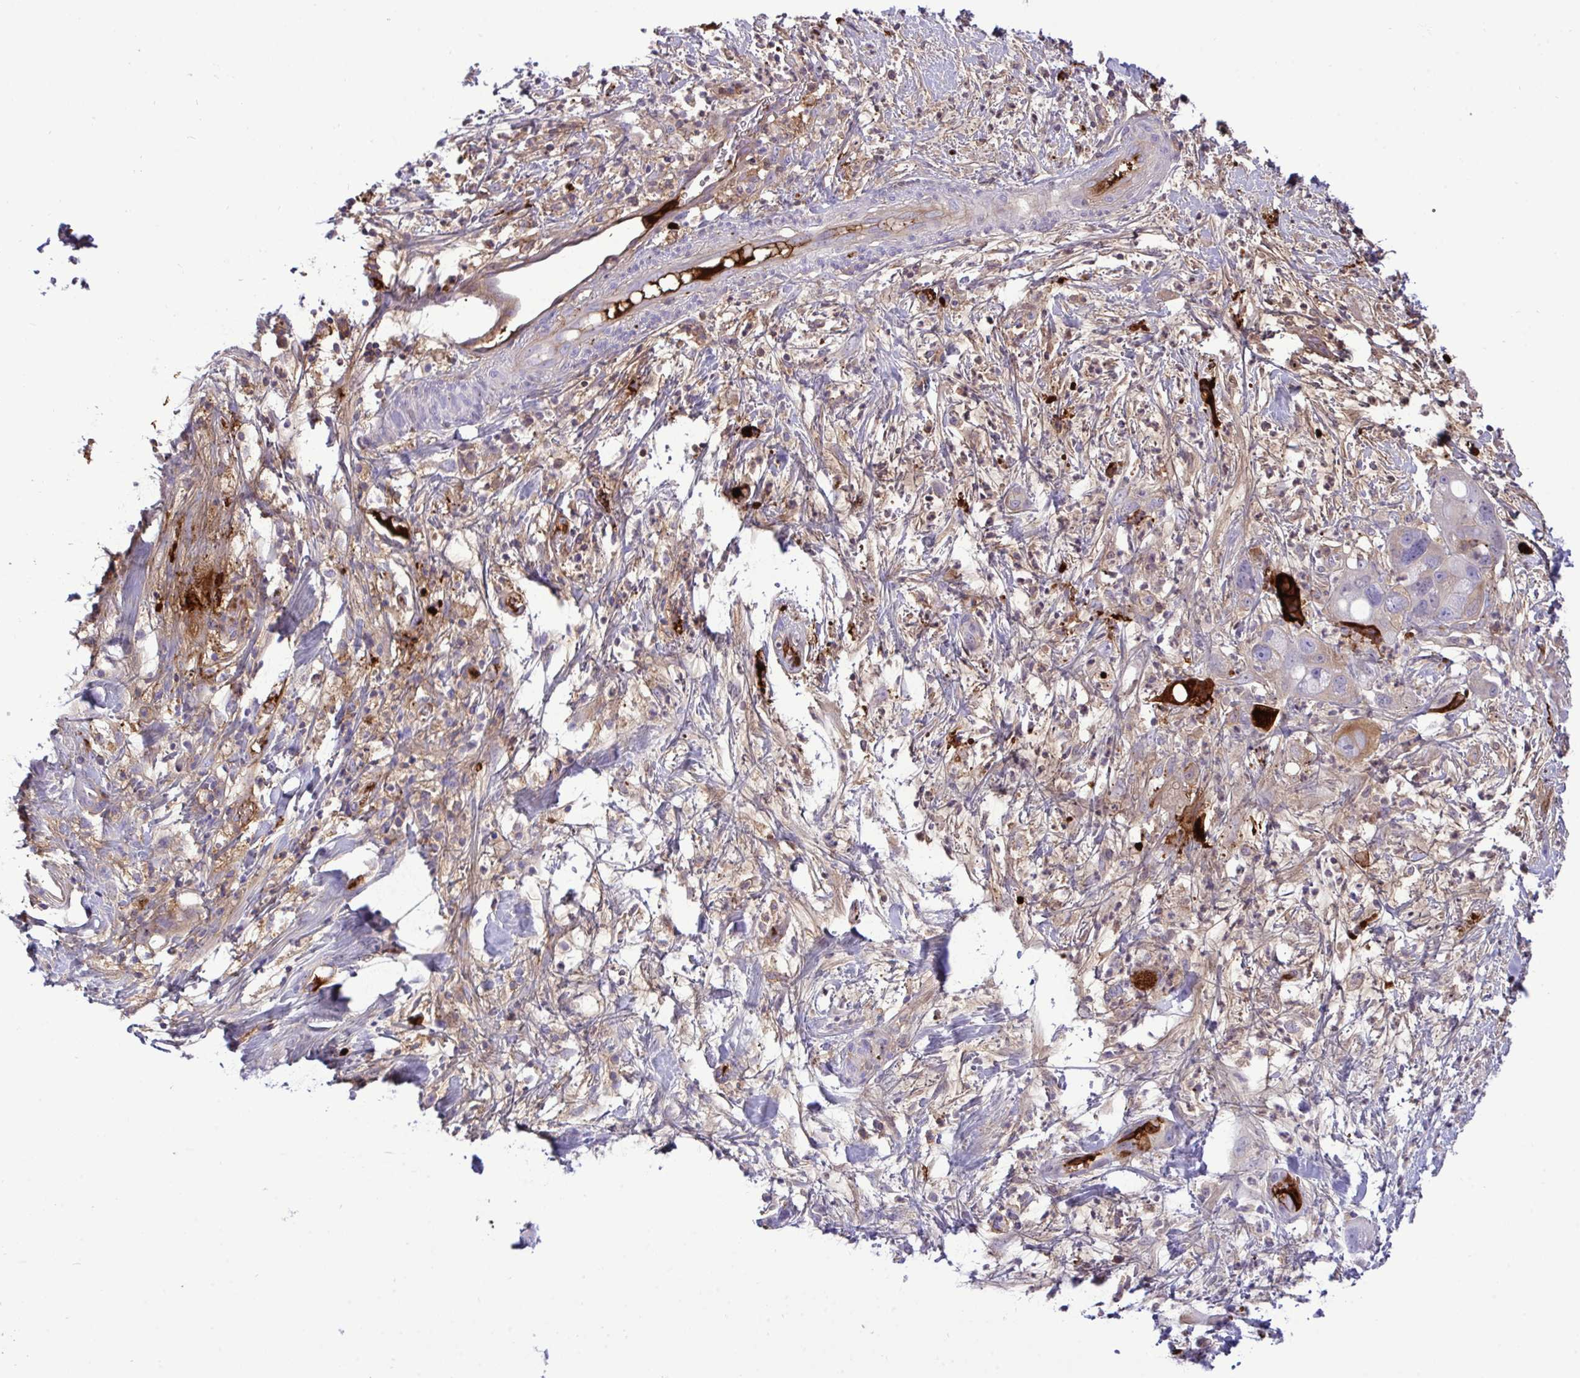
{"staining": {"intensity": "moderate", "quantity": "<25%", "location": "cytoplasmic/membranous"}, "tissue": "pancreatic cancer", "cell_type": "Tumor cells", "image_type": "cancer", "snomed": [{"axis": "morphology", "description": "Adenocarcinoma, NOS"}, {"axis": "topography", "description": "Pancreas"}], "caption": "Immunohistochemistry (DAB) staining of pancreatic adenocarcinoma demonstrates moderate cytoplasmic/membranous protein staining in approximately <25% of tumor cells.", "gene": "F2", "patient": {"sex": "male", "age": 68}}